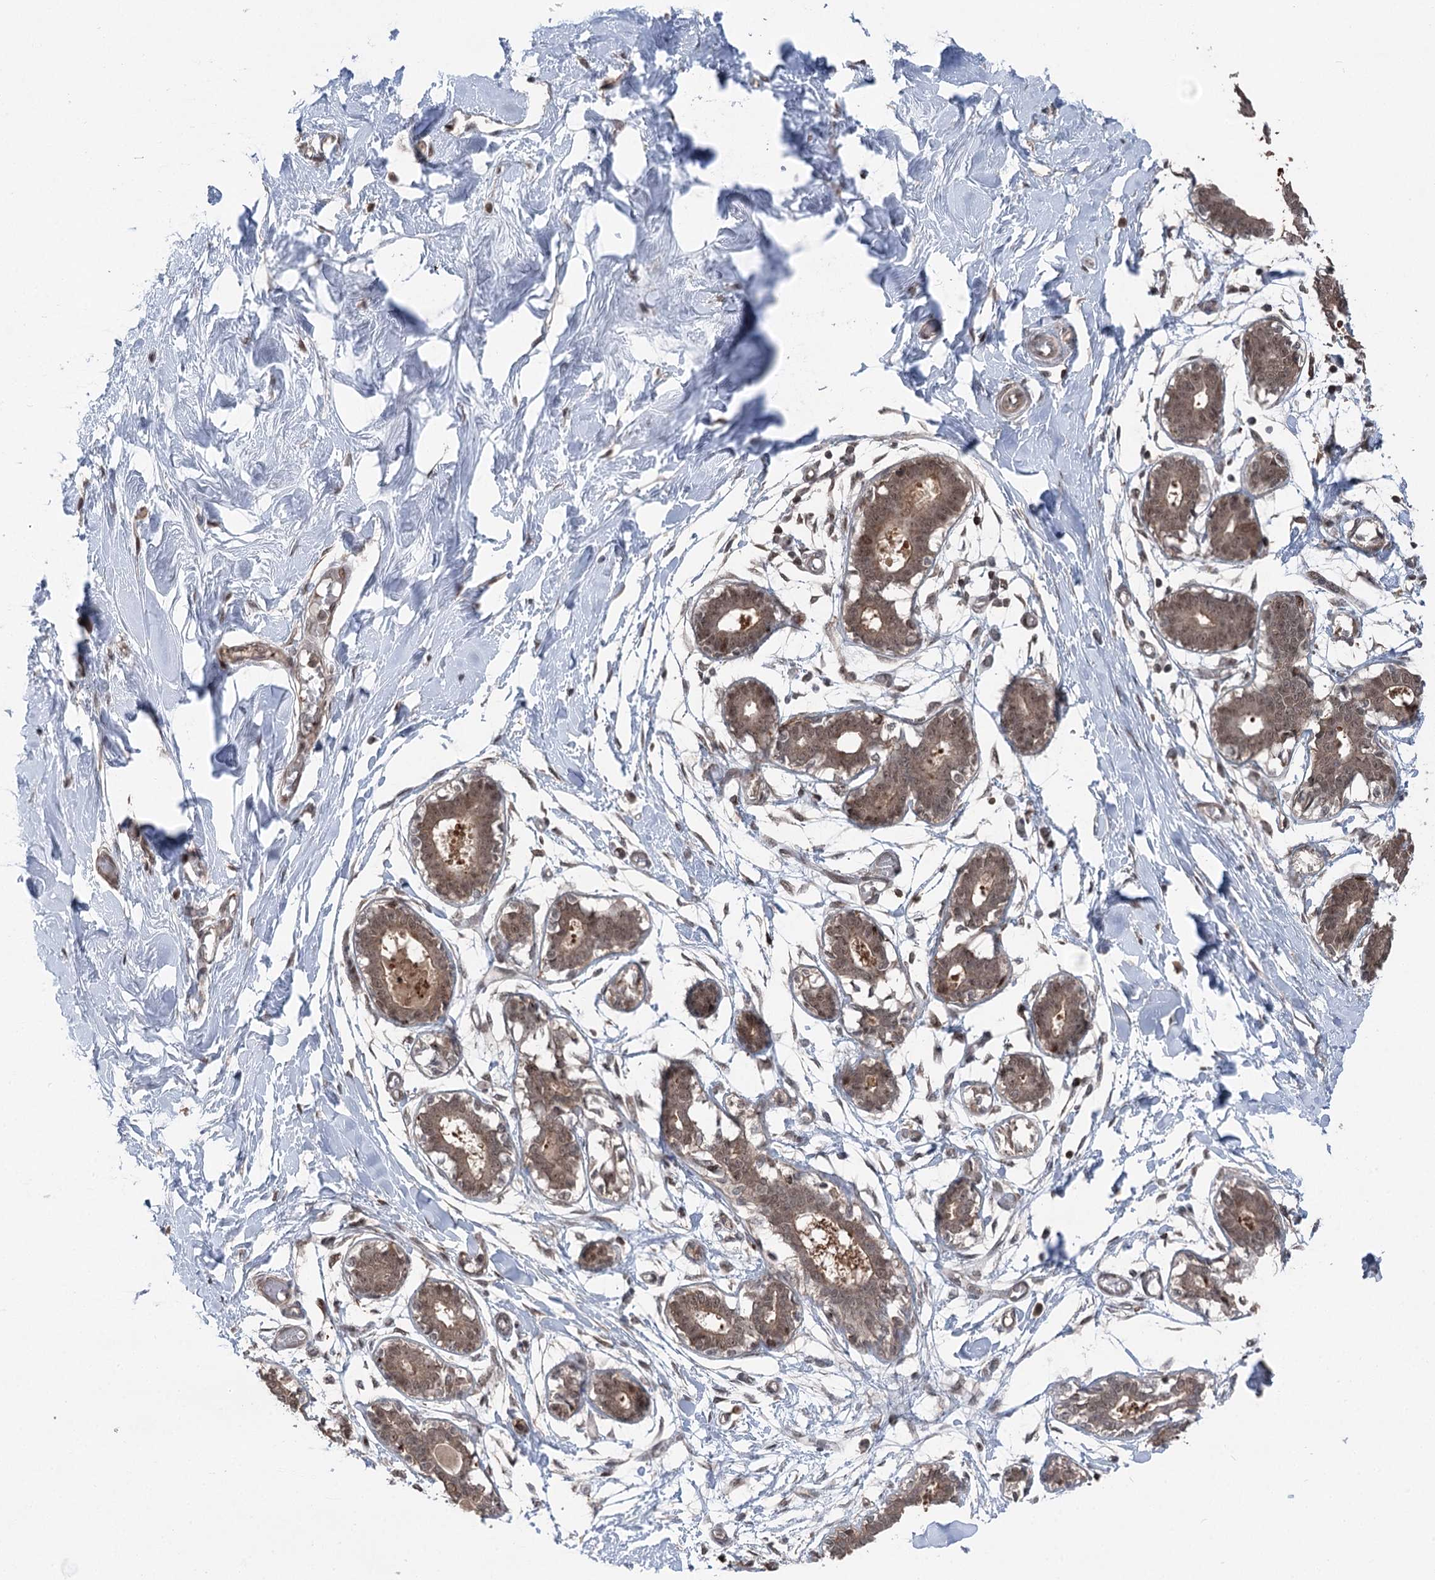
{"staining": {"intensity": "weak", "quantity": "25%-75%", "location": "cytoplasmic/membranous"}, "tissue": "breast", "cell_type": "Adipocytes", "image_type": "normal", "snomed": [{"axis": "morphology", "description": "Normal tissue, NOS"}, {"axis": "topography", "description": "Breast"}], "caption": "Protein staining by IHC shows weak cytoplasmic/membranous expression in about 25%-75% of adipocytes in normal breast.", "gene": "CCSER2", "patient": {"sex": "female", "age": 27}}